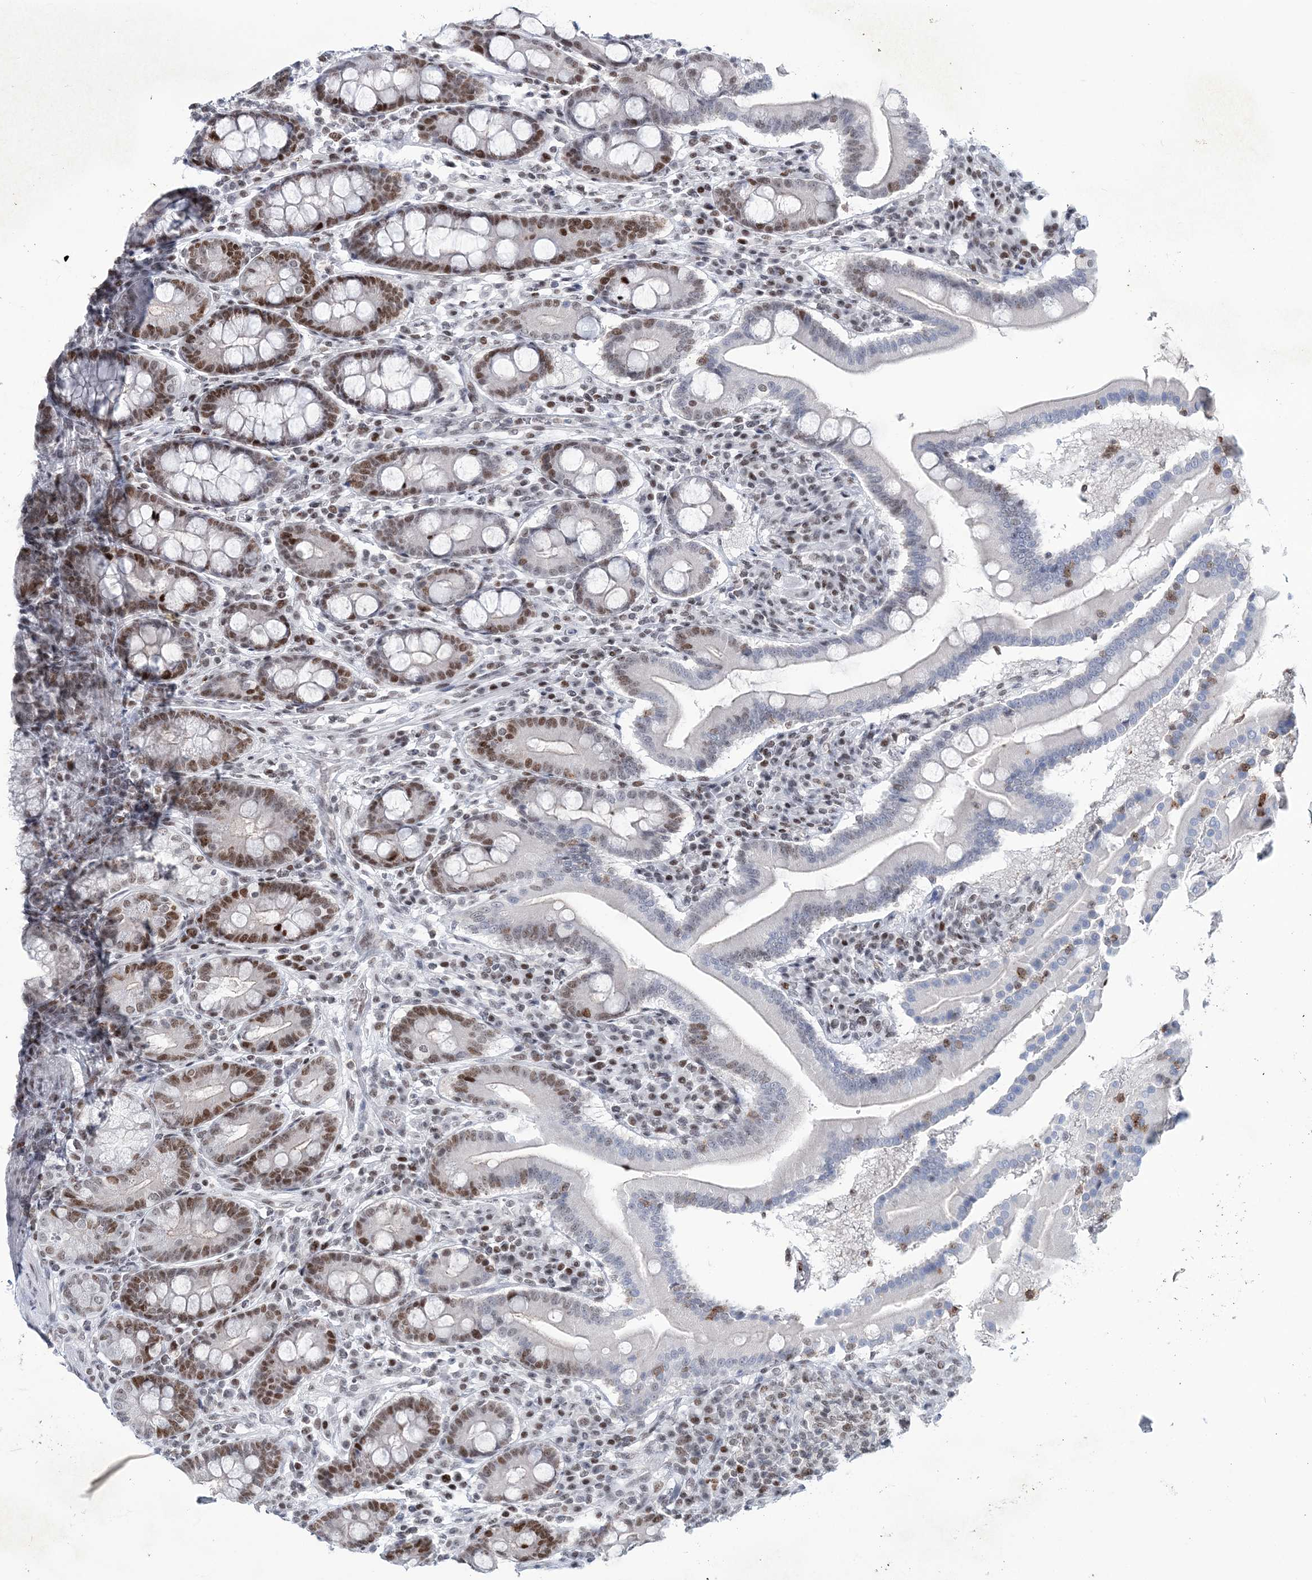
{"staining": {"intensity": "strong", "quantity": "25%-75%", "location": "nuclear"}, "tissue": "duodenum", "cell_type": "Glandular cells", "image_type": "normal", "snomed": [{"axis": "morphology", "description": "Normal tissue, NOS"}, {"axis": "topography", "description": "Duodenum"}], "caption": "Strong nuclear staining is appreciated in about 25%-75% of glandular cells in normal duodenum.", "gene": "LRRFIP2", "patient": {"sex": "male", "age": 50}}